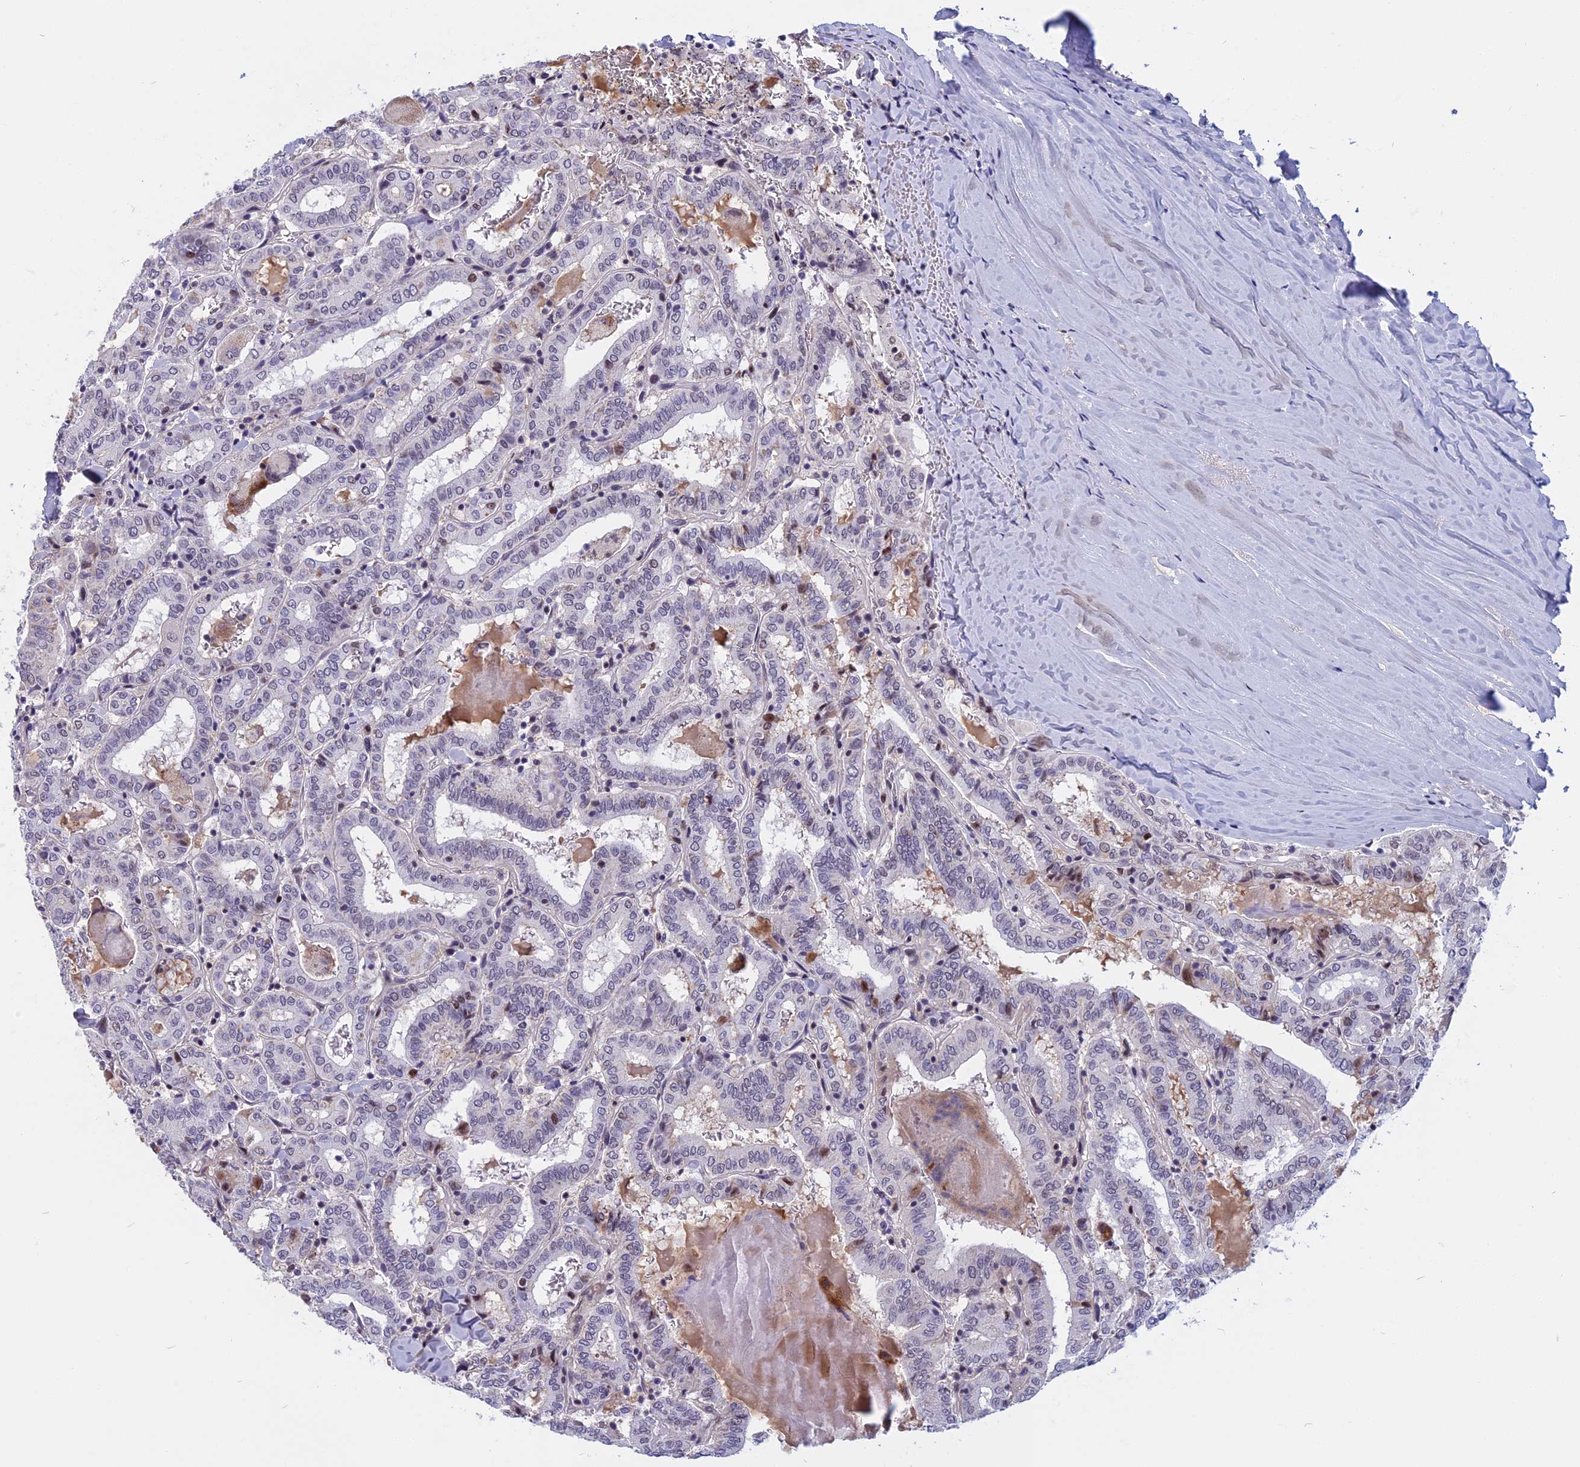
{"staining": {"intensity": "moderate", "quantity": "<25%", "location": "nuclear"}, "tissue": "thyroid cancer", "cell_type": "Tumor cells", "image_type": "cancer", "snomed": [{"axis": "morphology", "description": "Papillary adenocarcinoma, NOS"}, {"axis": "topography", "description": "Thyroid gland"}], "caption": "Brown immunohistochemical staining in human thyroid papillary adenocarcinoma displays moderate nuclear staining in approximately <25% of tumor cells.", "gene": "CDC7", "patient": {"sex": "female", "age": 72}}